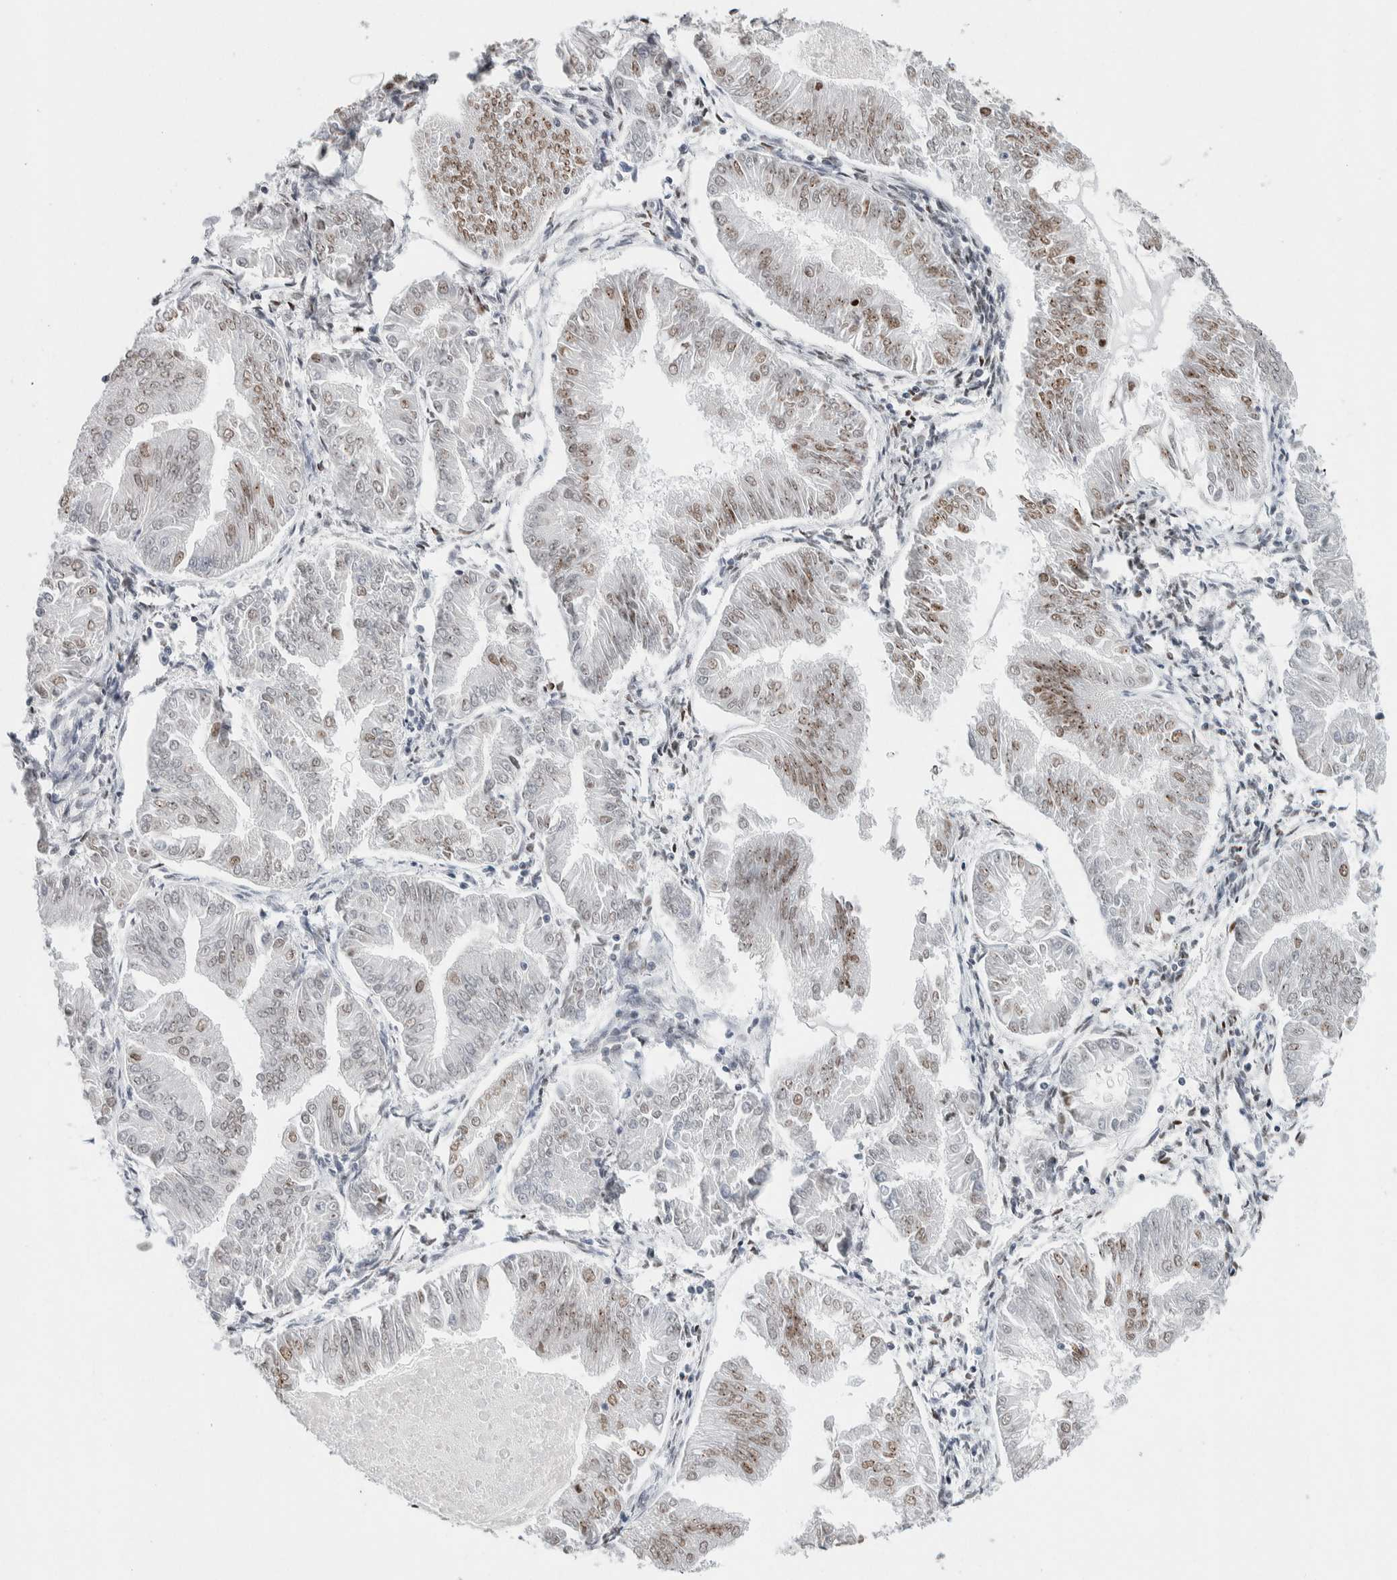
{"staining": {"intensity": "moderate", "quantity": "25%-75%", "location": "cytoplasmic/membranous"}, "tissue": "endometrial cancer", "cell_type": "Tumor cells", "image_type": "cancer", "snomed": [{"axis": "morphology", "description": "Adenocarcinoma, NOS"}, {"axis": "topography", "description": "Endometrium"}], "caption": "Brown immunohistochemical staining in human endometrial cancer (adenocarcinoma) shows moderate cytoplasmic/membranous positivity in approximately 25%-75% of tumor cells.", "gene": "NEUROD1", "patient": {"sex": "female", "age": 53}}